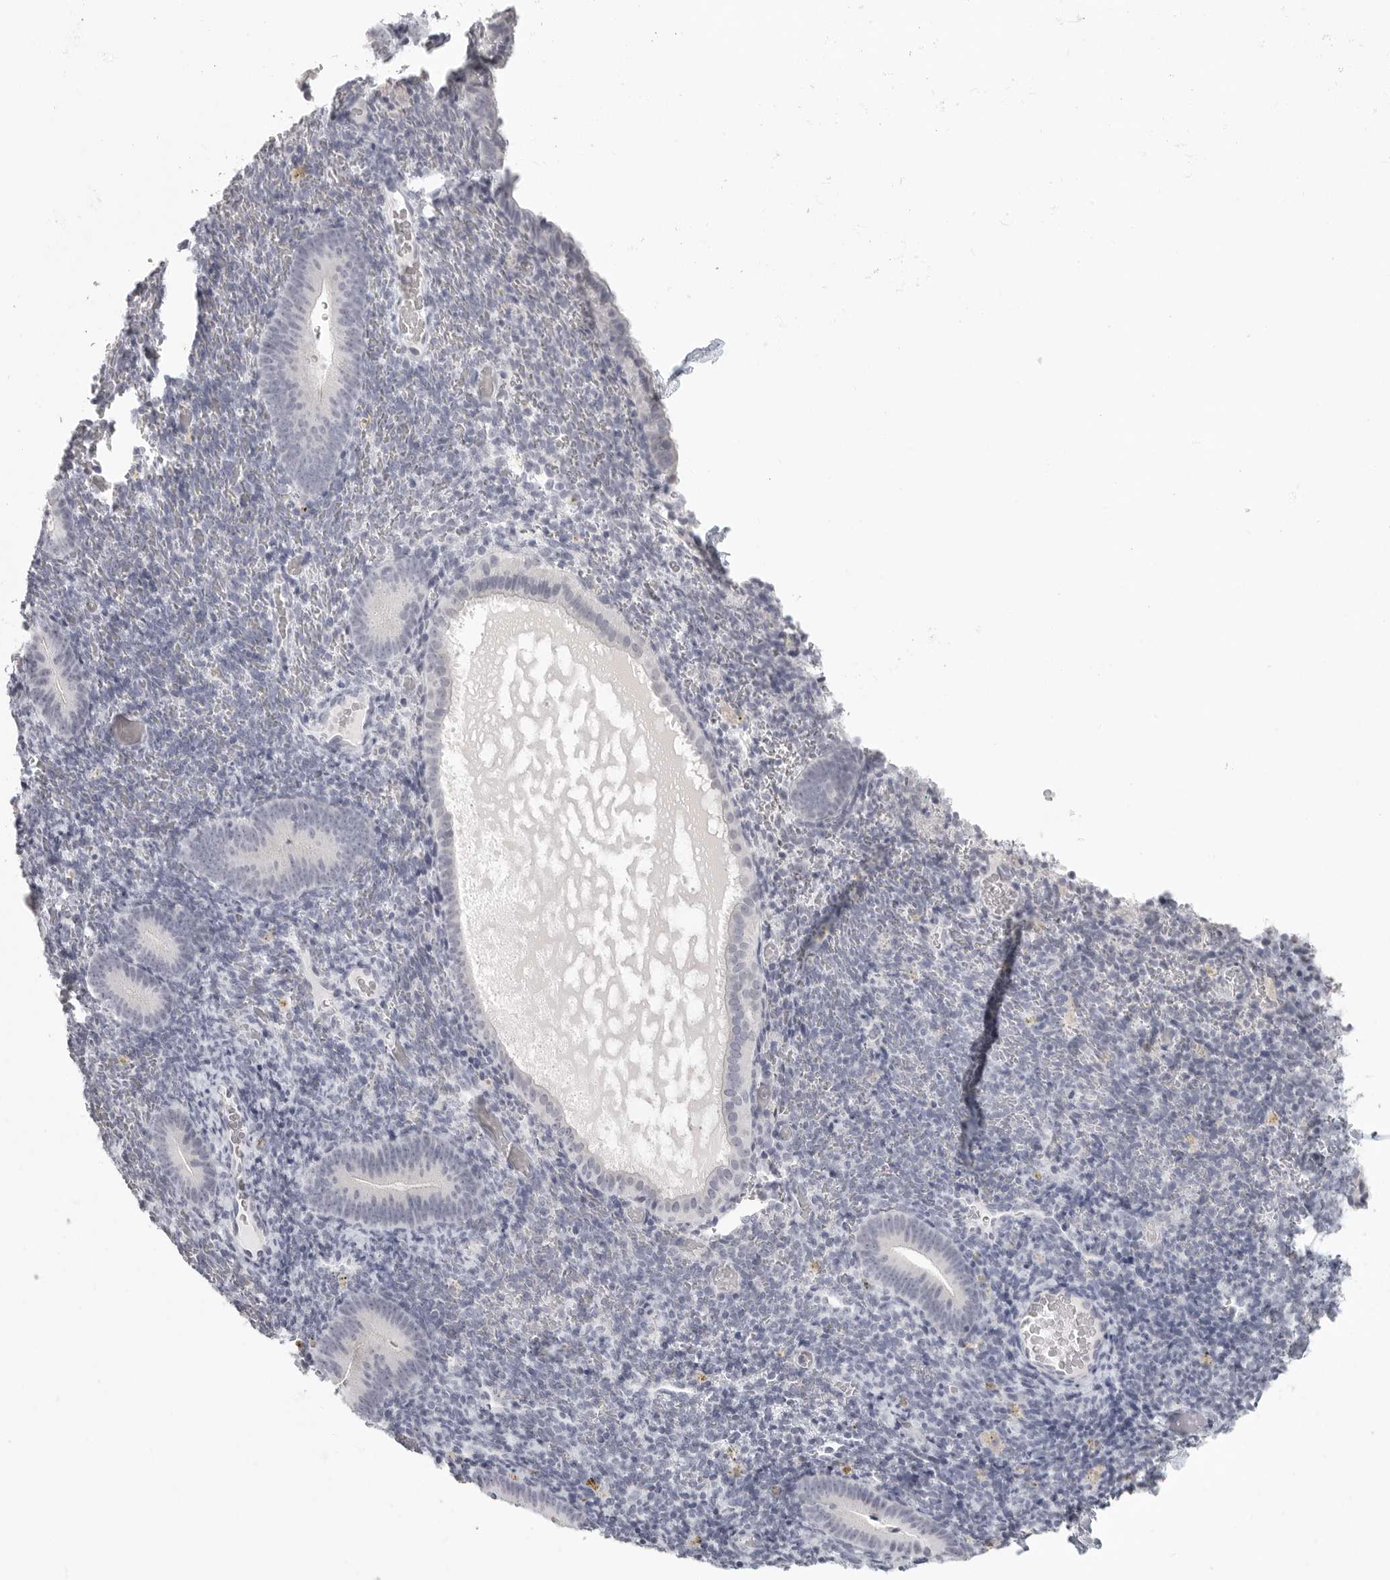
{"staining": {"intensity": "negative", "quantity": "none", "location": "none"}, "tissue": "endometrium", "cell_type": "Cells in endometrial stroma", "image_type": "normal", "snomed": [{"axis": "morphology", "description": "Normal tissue, NOS"}, {"axis": "topography", "description": "Endometrium"}], "caption": "There is no significant staining in cells in endometrial stroma of endometrium. The staining is performed using DAB brown chromogen with nuclei counter-stained in using hematoxylin.", "gene": "HMGCS2", "patient": {"sex": "female", "age": 51}}